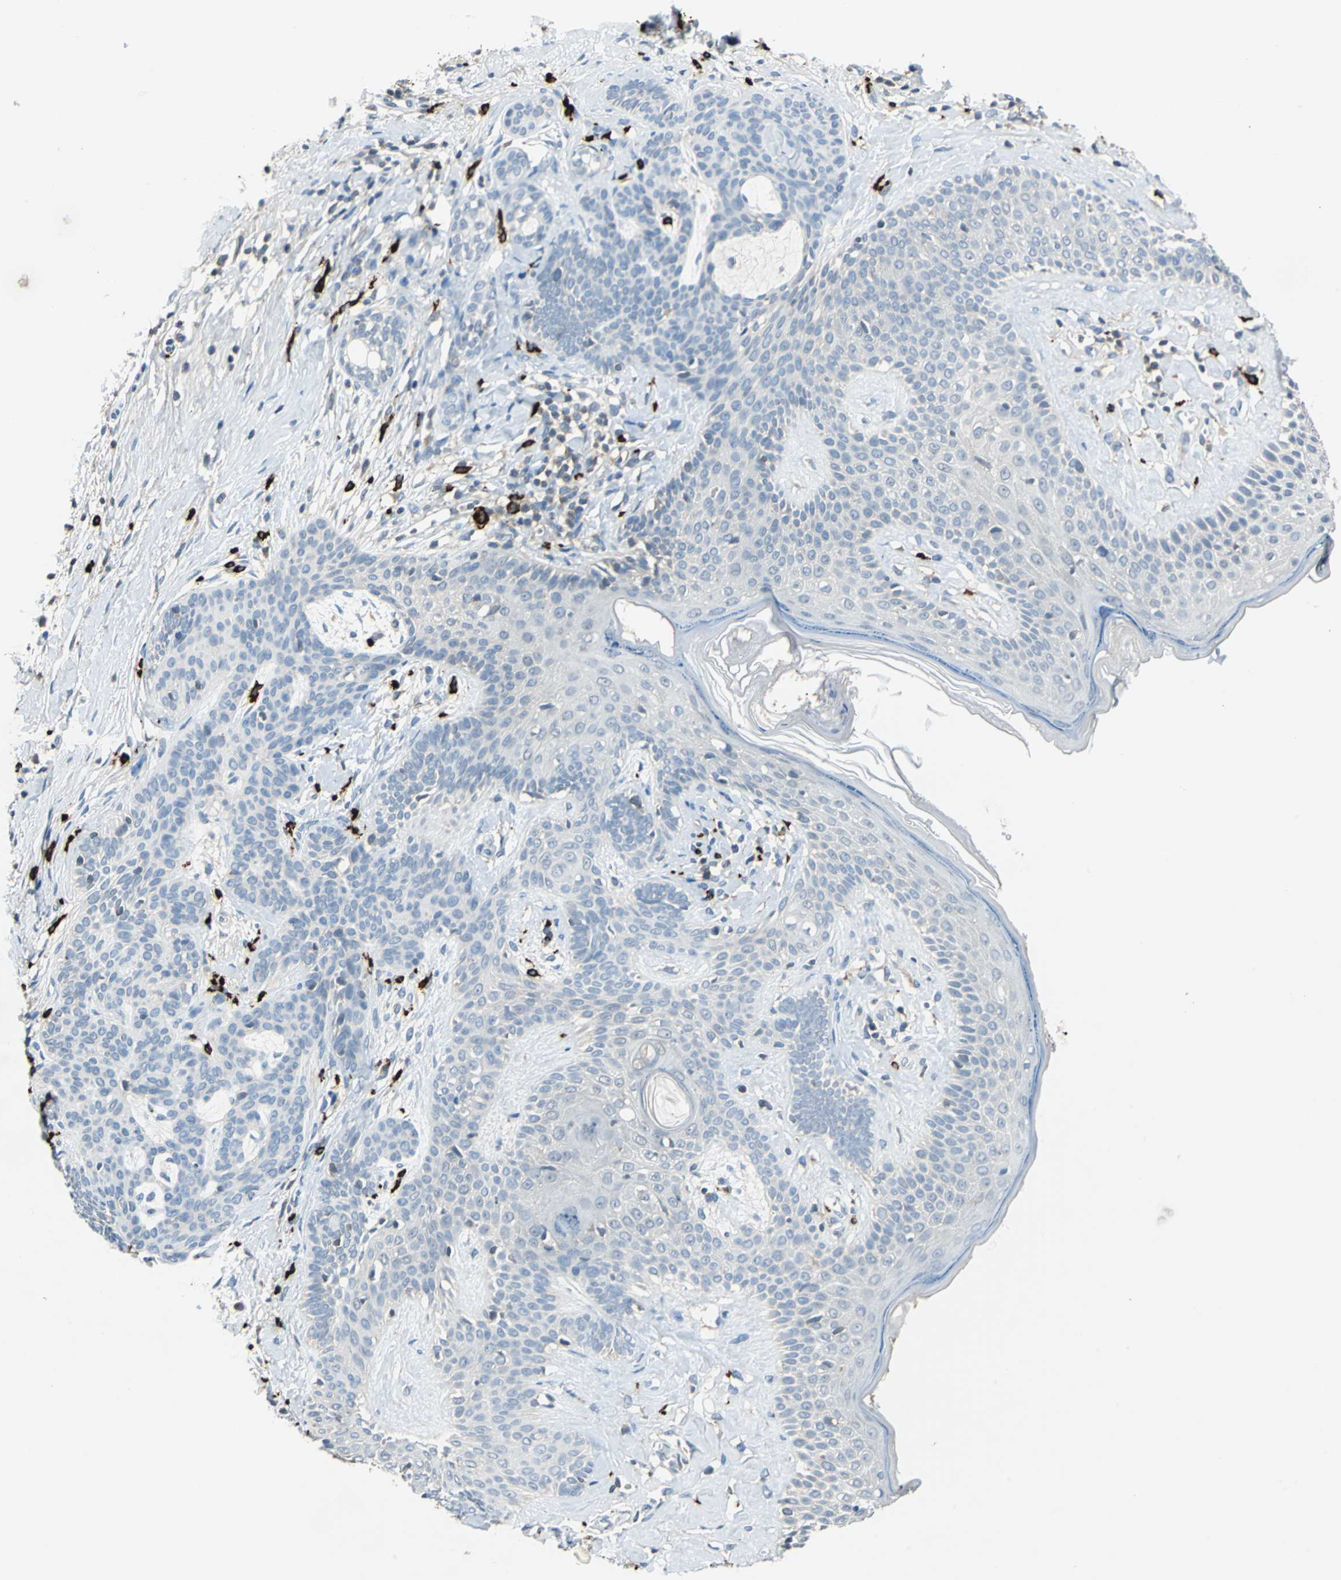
{"staining": {"intensity": "negative", "quantity": "none", "location": "none"}, "tissue": "skin cancer", "cell_type": "Tumor cells", "image_type": "cancer", "snomed": [{"axis": "morphology", "description": "Developmental malformation"}, {"axis": "morphology", "description": "Basal cell carcinoma"}, {"axis": "topography", "description": "Skin"}], "caption": "An image of human skin cancer (basal cell carcinoma) is negative for staining in tumor cells. (DAB (3,3'-diaminobenzidine) immunohistochemistry (IHC), high magnification).", "gene": "SLC19A2", "patient": {"sex": "female", "age": 62}}